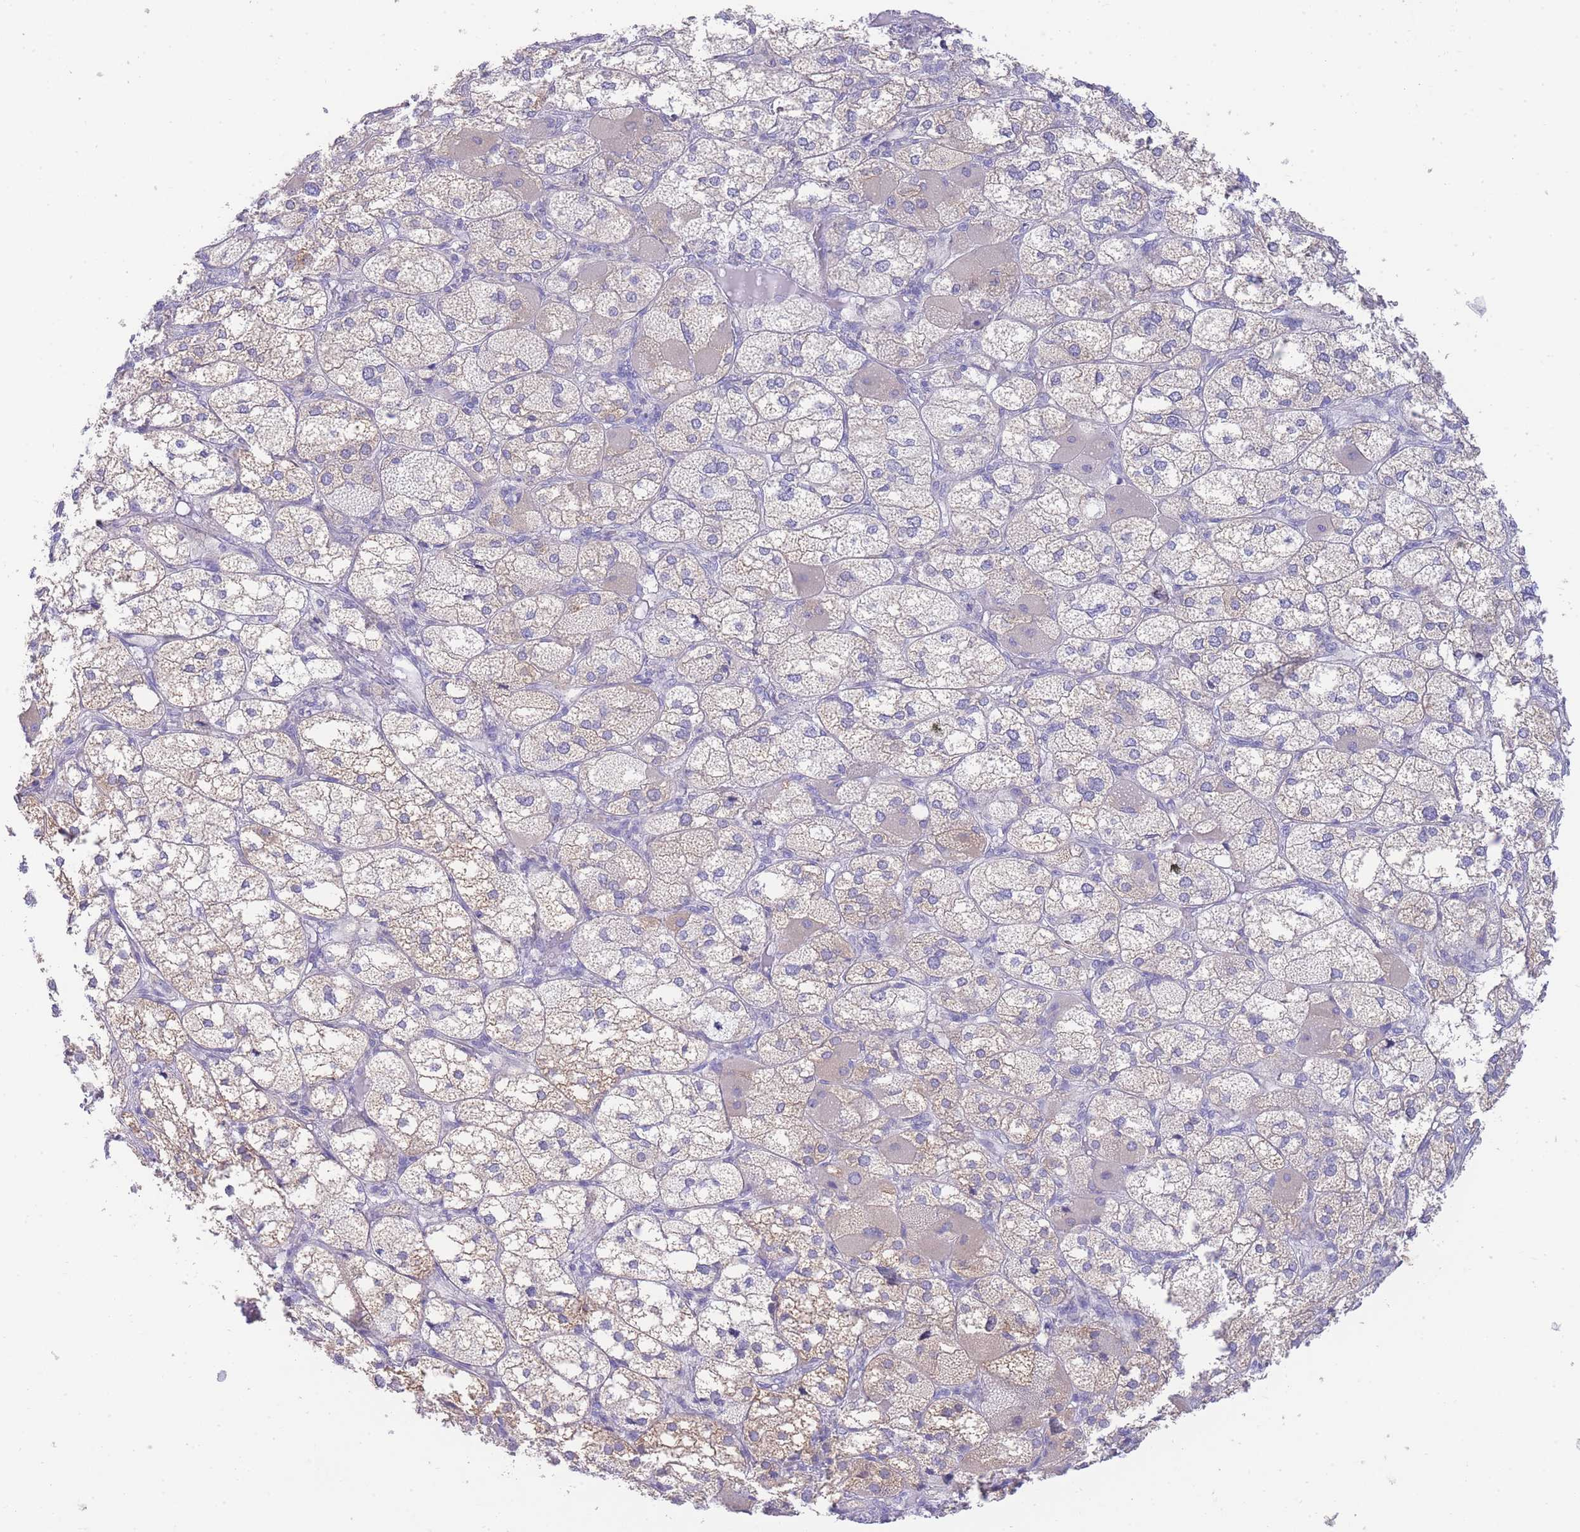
{"staining": {"intensity": "moderate", "quantity": "25%-75%", "location": "cytoplasmic/membranous"}, "tissue": "adrenal gland", "cell_type": "Glandular cells", "image_type": "normal", "snomed": [{"axis": "morphology", "description": "Normal tissue, NOS"}, {"axis": "topography", "description": "Adrenal gland"}], "caption": "The histopathology image demonstrates staining of benign adrenal gland, revealing moderate cytoplasmic/membranous protein expression (brown color) within glandular cells. (Stains: DAB in brown, nuclei in blue, Microscopy: brightfield microscopy at high magnification).", "gene": "LRRC37A2", "patient": {"sex": "female", "age": 61}}